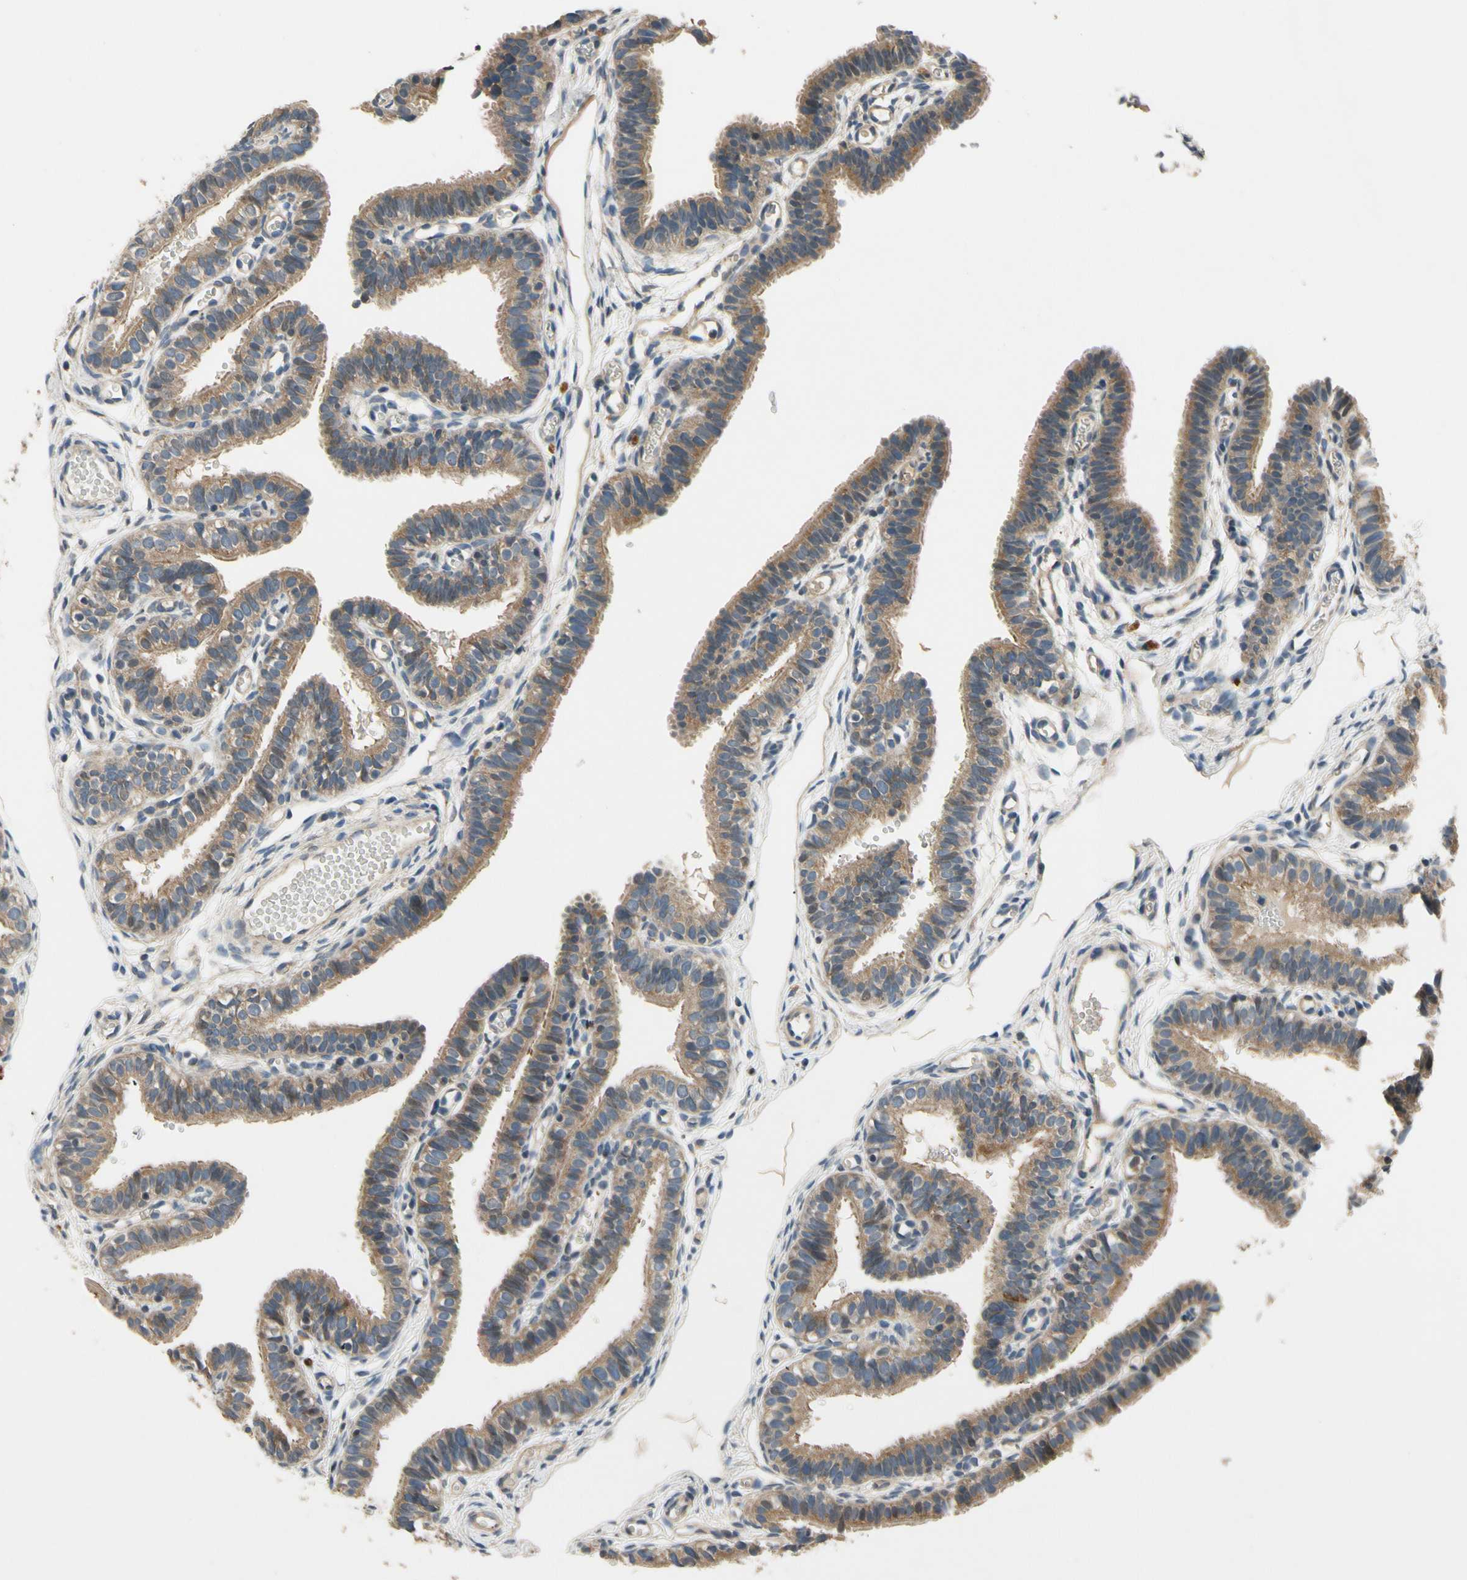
{"staining": {"intensity": "moderate", "quantity": ">75%", "location": "cytoplasmic/membranous"}, "tissue": "fallopian tube", "cell_type": "Glandular cells", "image_type": "normal", "snomed": [{"axis": "morphology", "description": "Normal tissue, NOS"}, {"axis": "topography", "description": "Fallopian tube"}, {"axis": "topography", "description": "Placenta"}], "caption": "High-power microscopy captured an IHC micrograph of benign fallopian tube, revealing moderate cytoplasmic/membranous expression in about >75% of glandular cells.", "gene": "ALKBH3", "patient": {"sex": "female", "age": 34}}